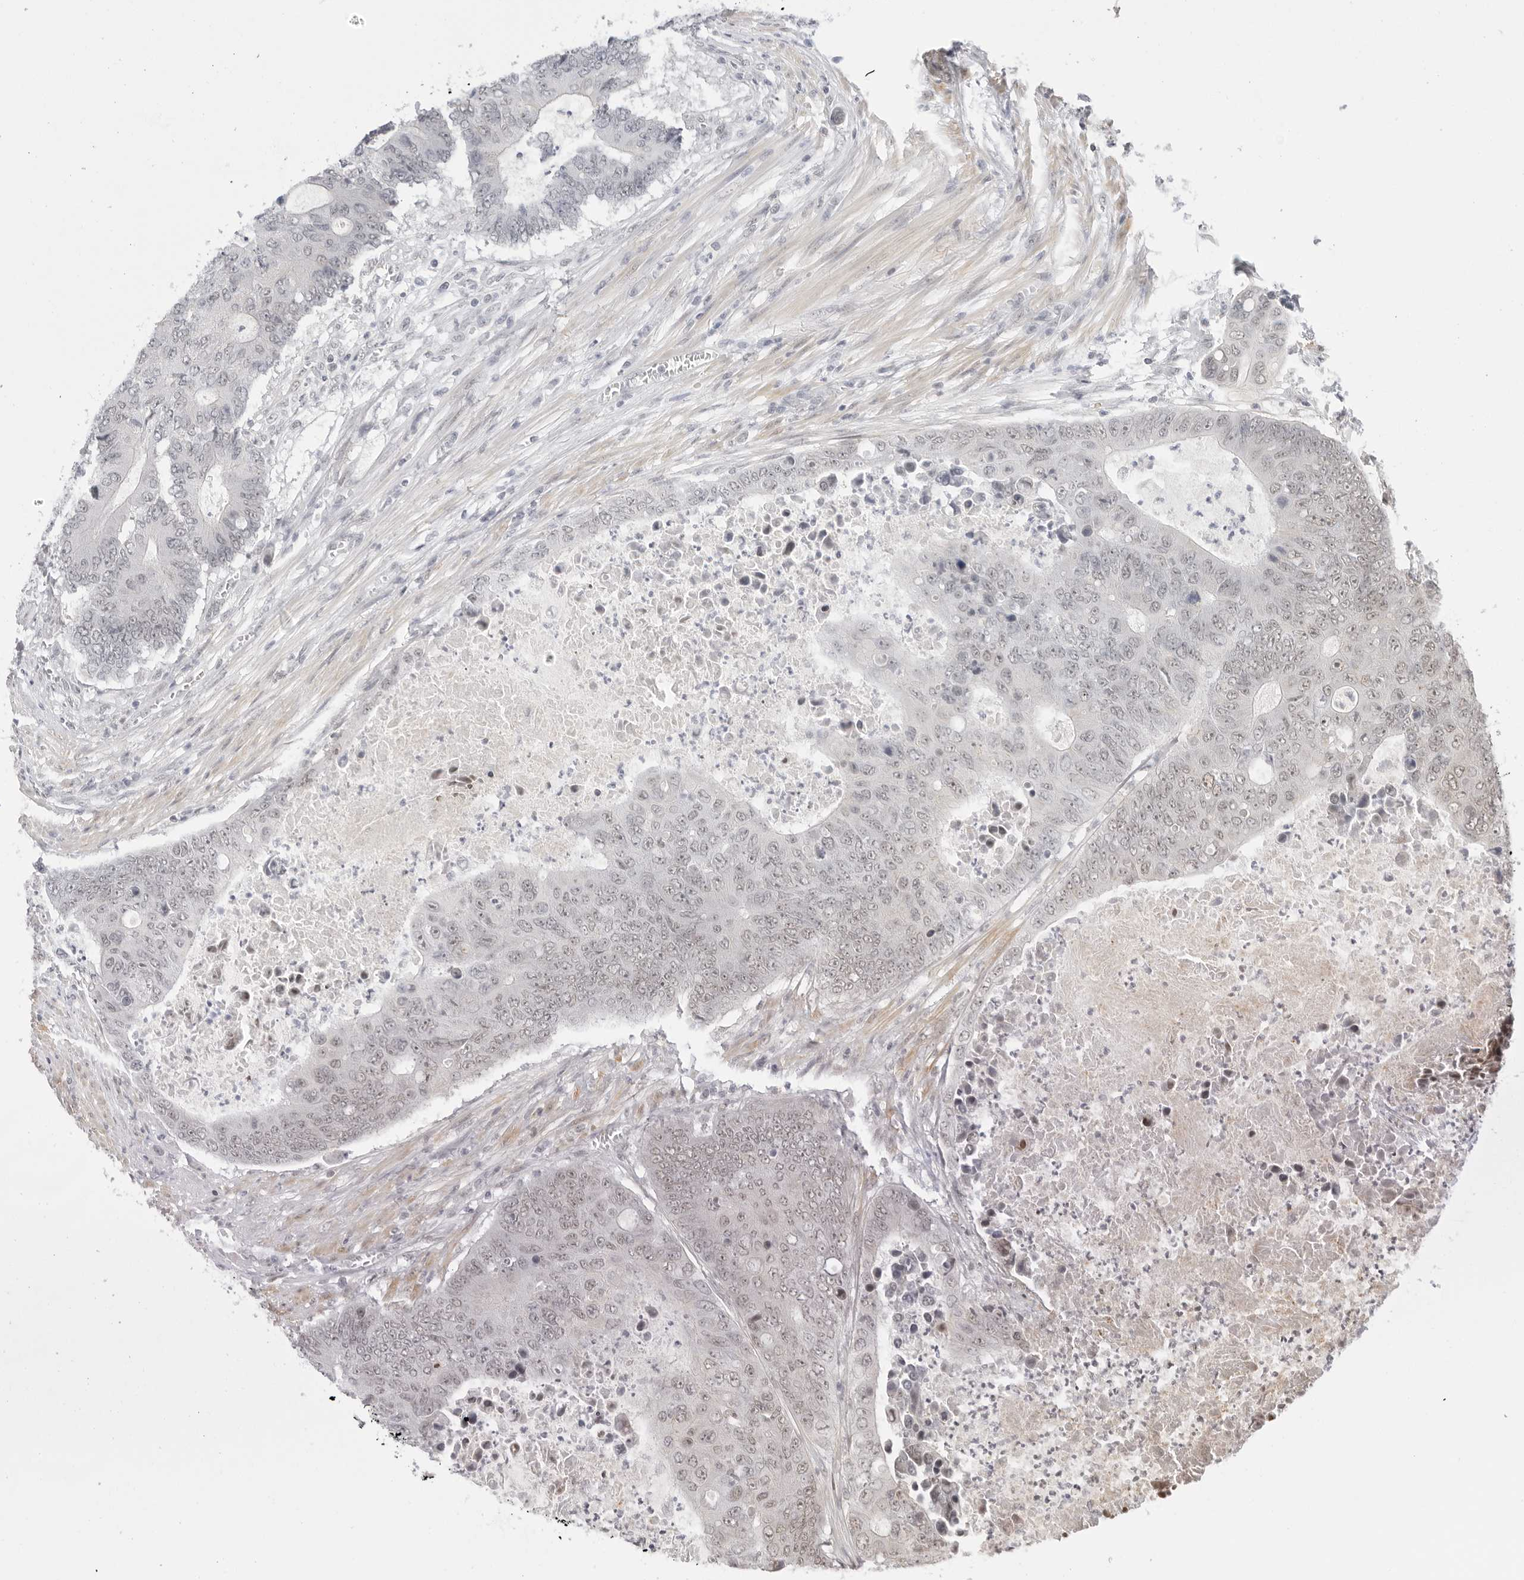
{"staining": {"intensity": "weak", "quantity": "<25%", "location": "nuclear"}, "tissue": "colorectal cancer", "cell_type": "Tumor cells", "image_type": "cancer", "snomed": [{"axis": "morphology", "description": "Adenocarcinoma, NOS"}, {"axis": "topography", "description": "Colon"}], "caption": "IHC of human colorectal adenocarcinoma displays no expression in tumor cells.", "gene": "TCIM", "patient": {"sex": "male", "age": 87}}